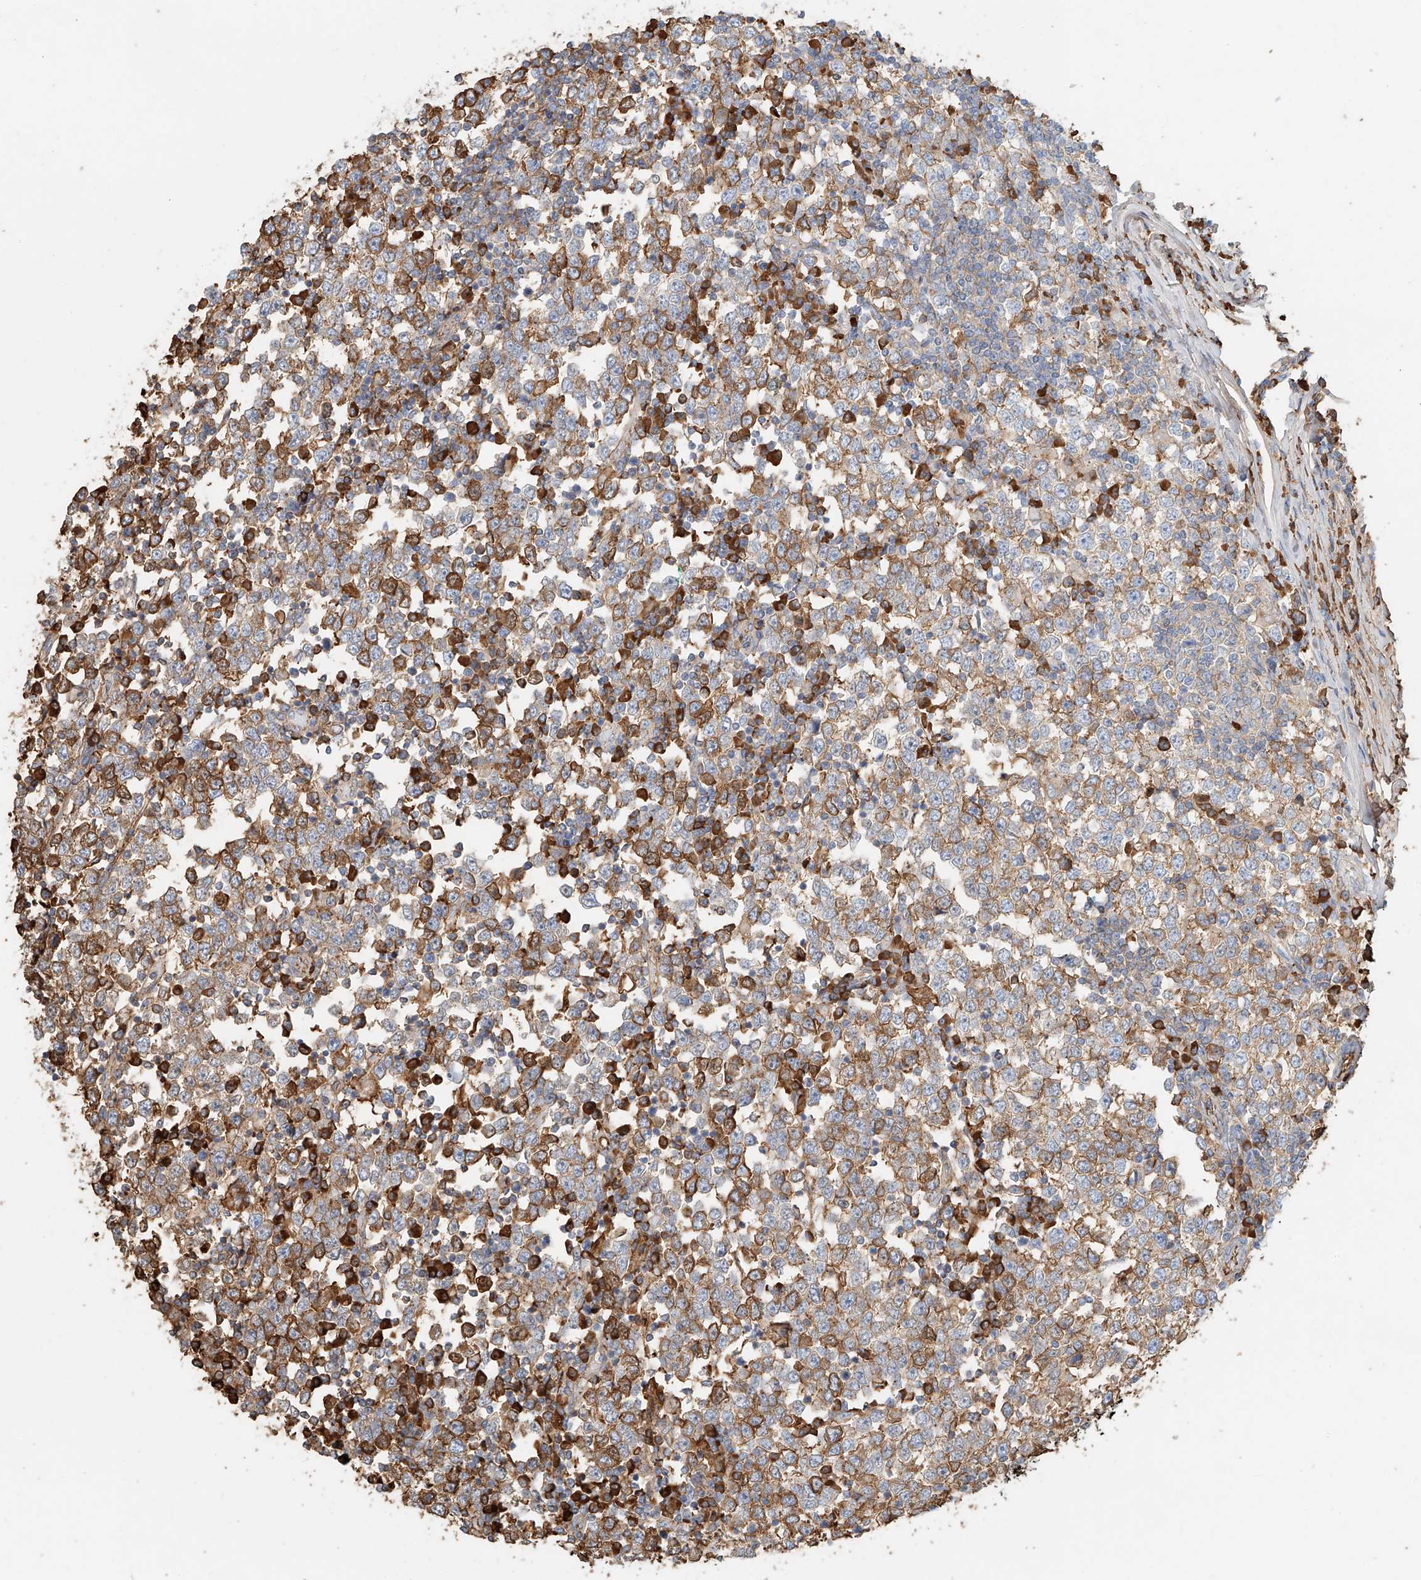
{"staining": {"intensity": "moderate", "quantity": ">75%", "location": "cytoplasmic/membranous"}, "tissue": "testis cancer", "cell_type": "Tumor cells", "image_type": "cancer", "snomed": [{"axis": "morphology", "description": "Seminoma, NOS"}, {"axis": "topography", "description": "Testis"}], "caption": "Seminoma (testis) stained with DAB (3,3'-diaminobenzidine) immunohistochemistry demonstrates medium levels of moderate cytoplasmic/membranous positivity in about >75% of tumor cells.", "gene": "ZFP30", "patient": {"sex": "male", "age": 65}}